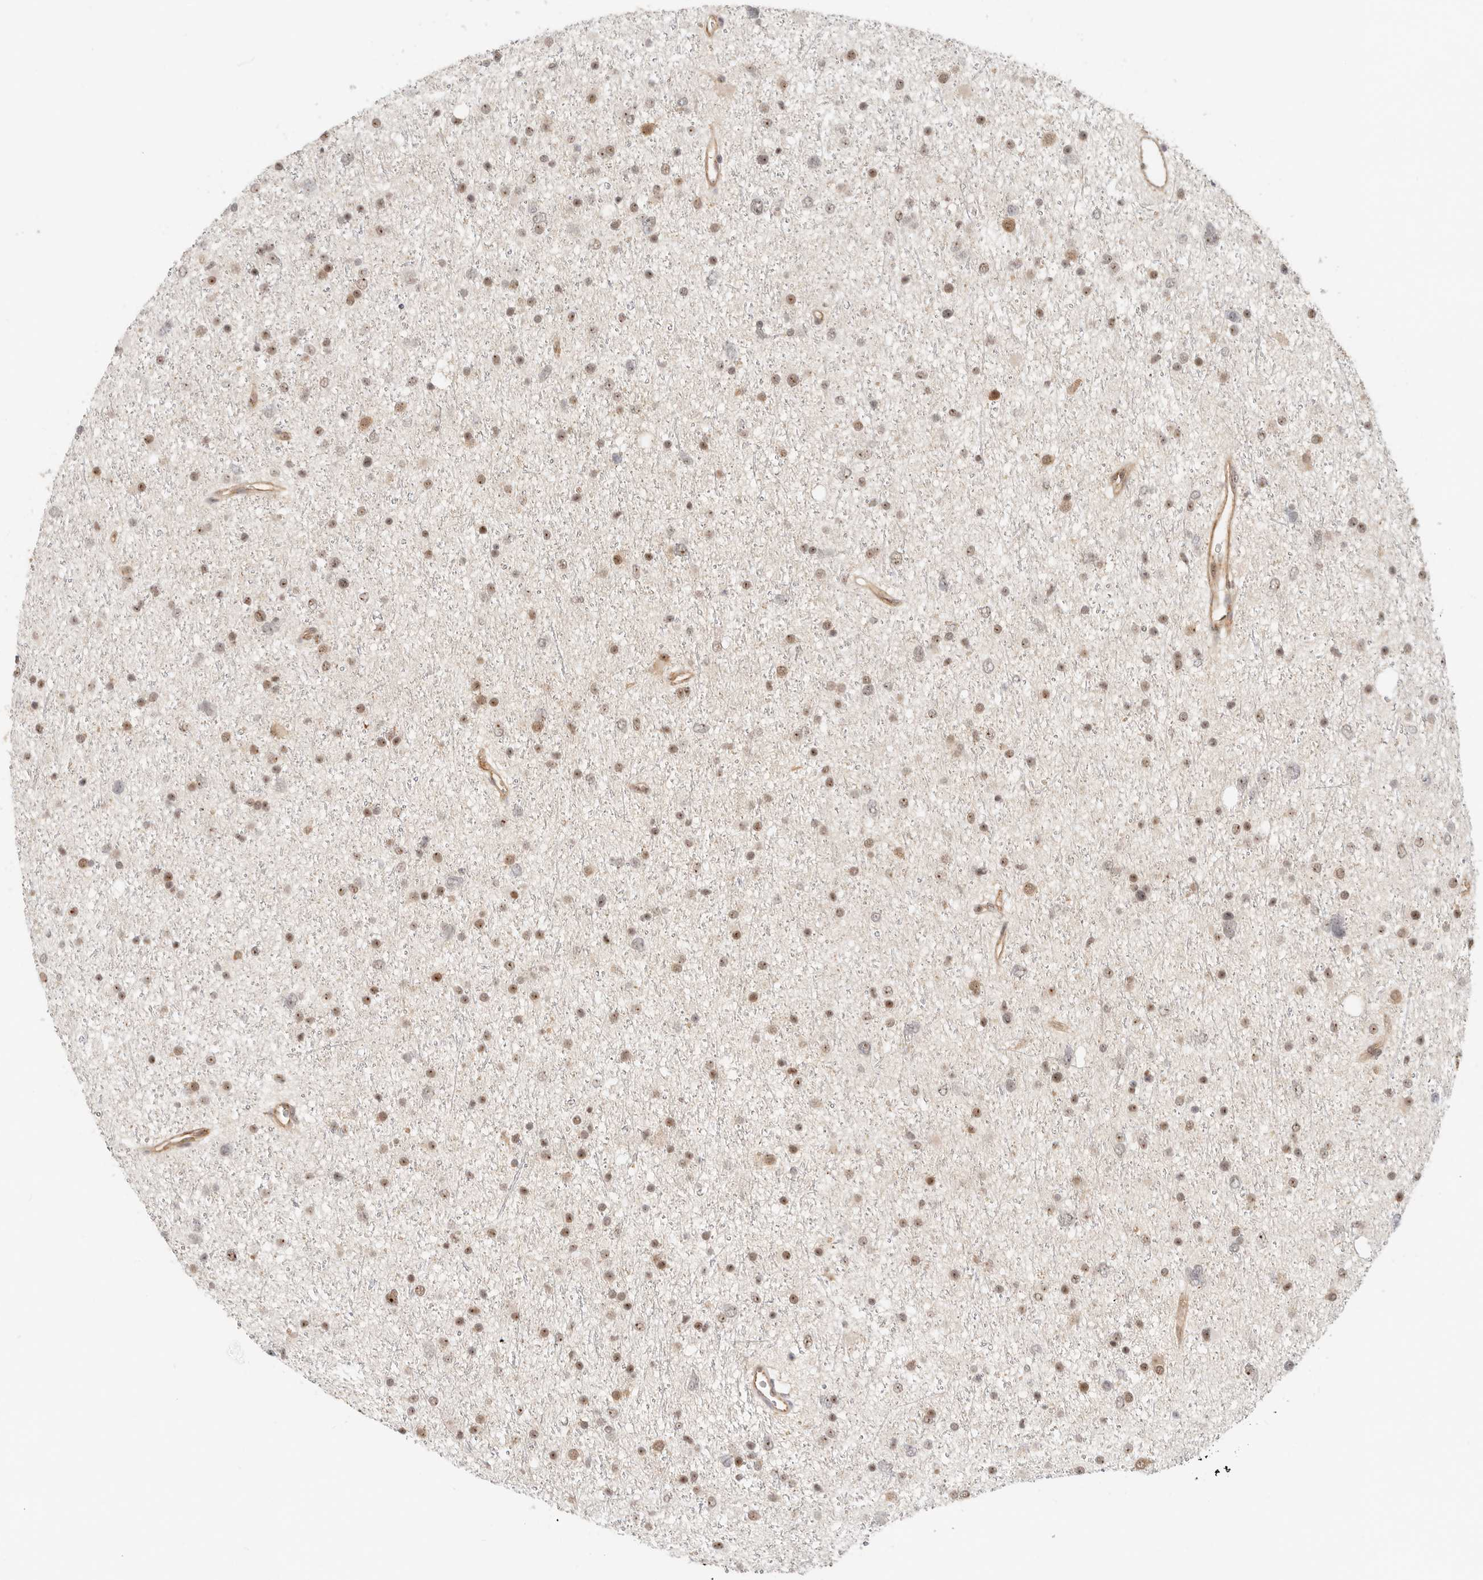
{"staining": {"intensity": "moderate", "quantity": "25%-75%", "location": "nuclear"}, "tissue": "glioma", "cell_type": "Tumor cells", "image_type": "cancer", "snomed": [{"axis": "morphology", "description": "Glioma, malignant, Low grade"}, {"axis": "topography", "description": "Cerebral cortex"}], "caption": "A histopathology image of malignant glioma (low-grade) stained for a protein demonstrates moderate nuclear brown staining in tumor cells.", "gene": "HEXD", "patient": {"sex": "female", "age": 39}}